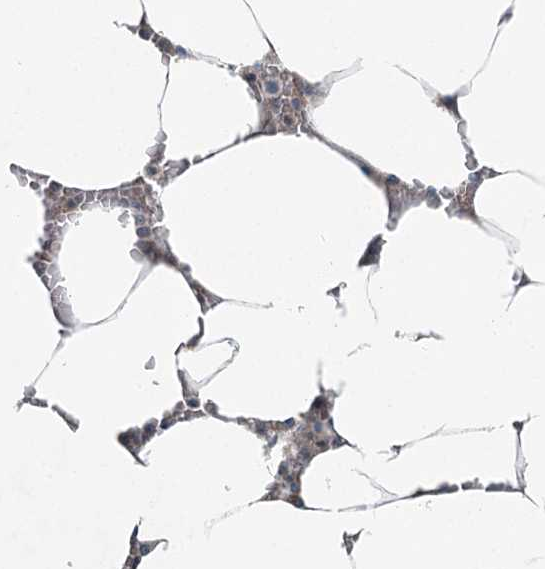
{"staining": {"intensity": "moderate", "quantity": "<25%", "location": "cytoplasmic/membranous"}, "tissue": "bone marrow", "cell_type": "Hematopoietic cells", "image_type": "normal", "snomed": [{"axis": "morphology", "description": "Normal tissue, NOS"}, {"axis": "topography", "description": "Bone marrow"}], "caption": "This histopathology image displays IHC staining of normal human bone marrow, with low moderate cytoplasmic/membranous staining in about <25% of hematopoietic cells.", "gene": "SKIC3", "patient": {"sex": "male", "age": 70}}